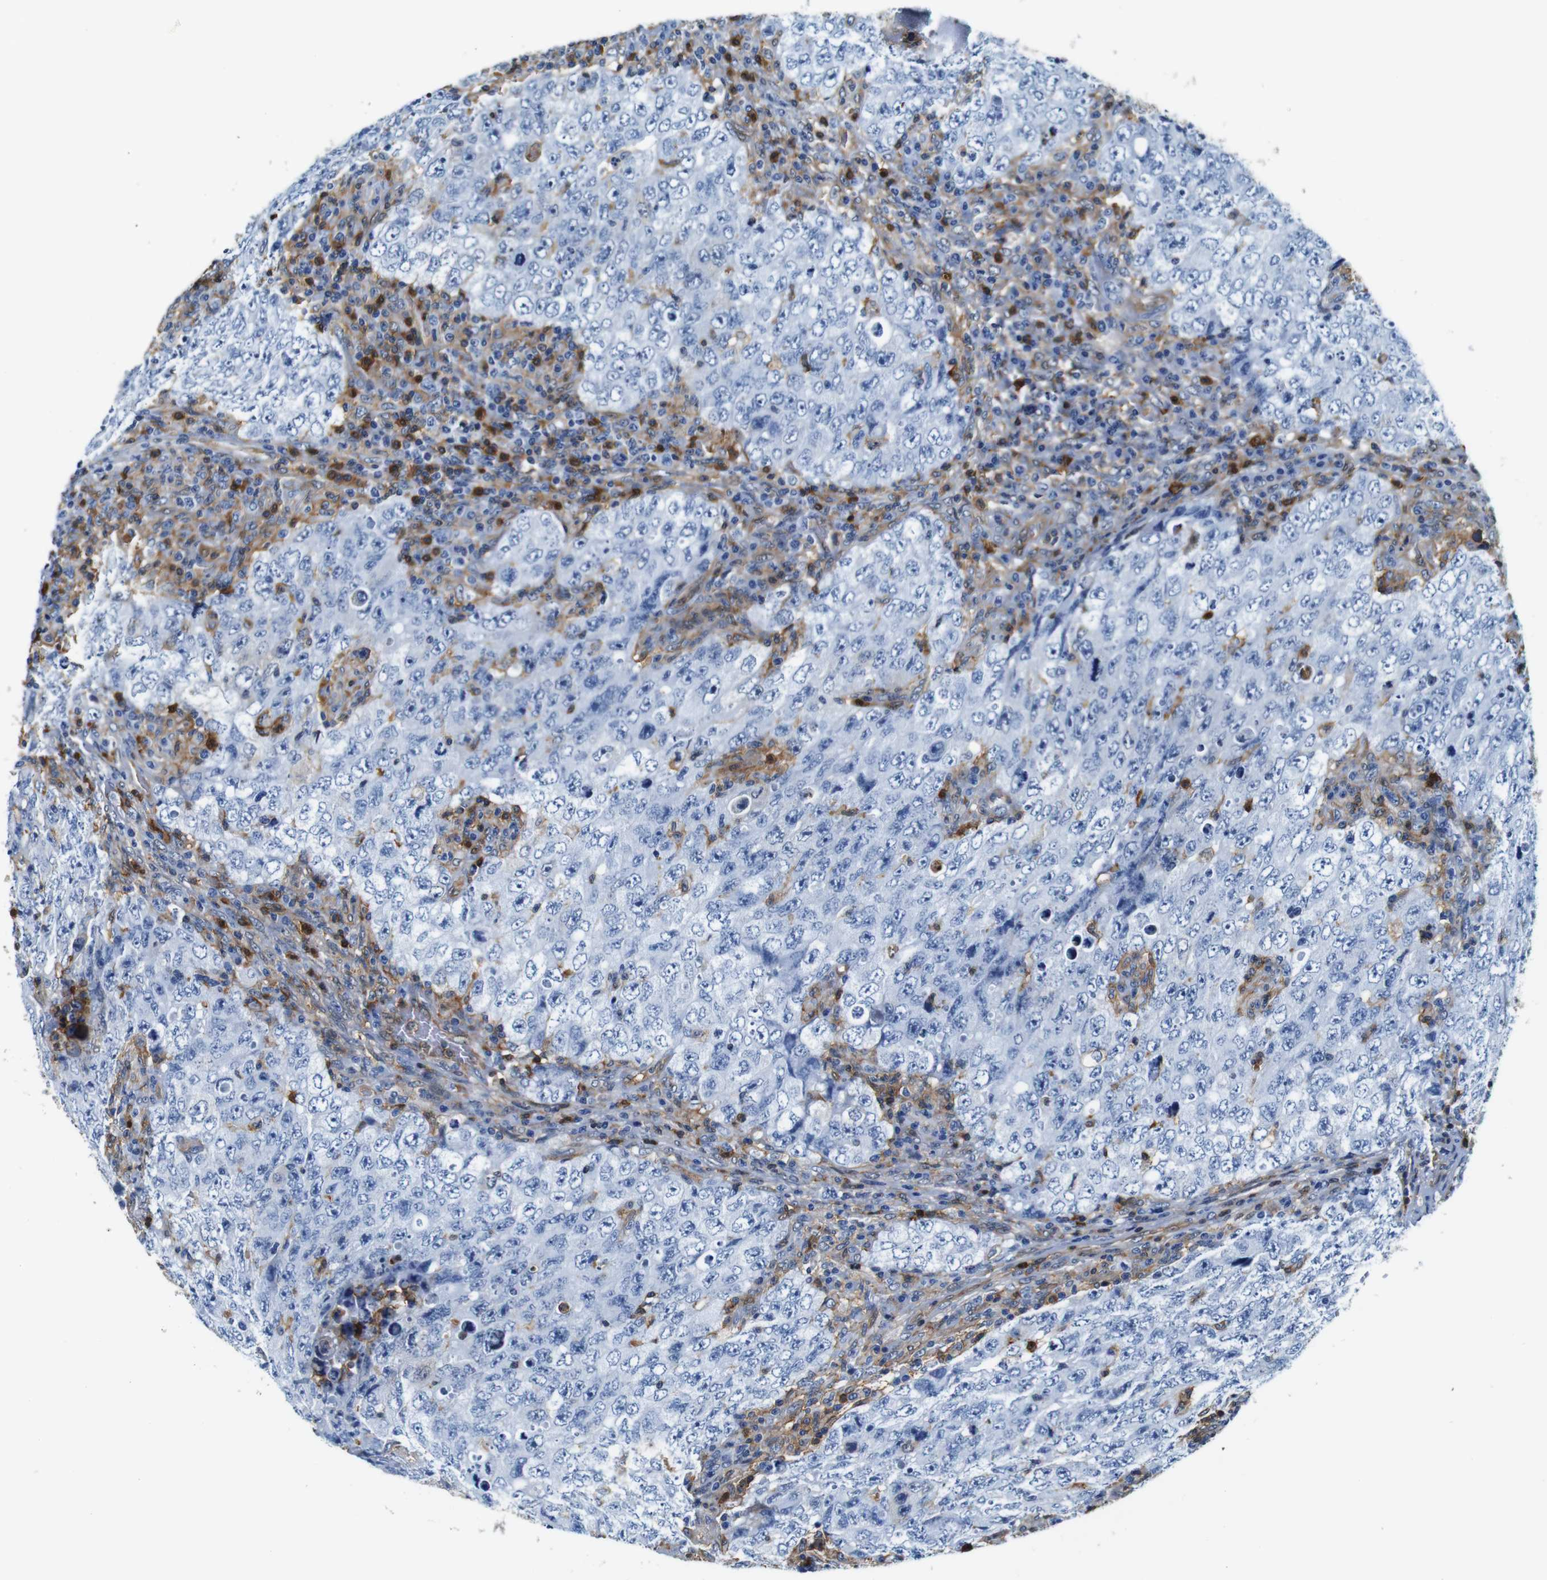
{"staining": {"intensity": "negative", "quantity": "none", "location": "none"}, "tissue": "testis cancer", "cell_type": "Tumor cells", "image_type": "cancer", "snomed": [{"axis": "morphology", "description": "Carcinoma, Embryonal, NOS"}, {"axis": "topography", "description": "Testis"}], "caption": "An IHC histopathology image of embryonal carcinoma (testis) is shown. There is no staining in tumor cells of embryonal carcinoma (testis). (Stains: DAB IHC with hematoxylin counter stain, Microscopy: brightfield microscopy at high magnification).", "gene": "ANXA1", "patient": {"sex": "male", "age": 26}}